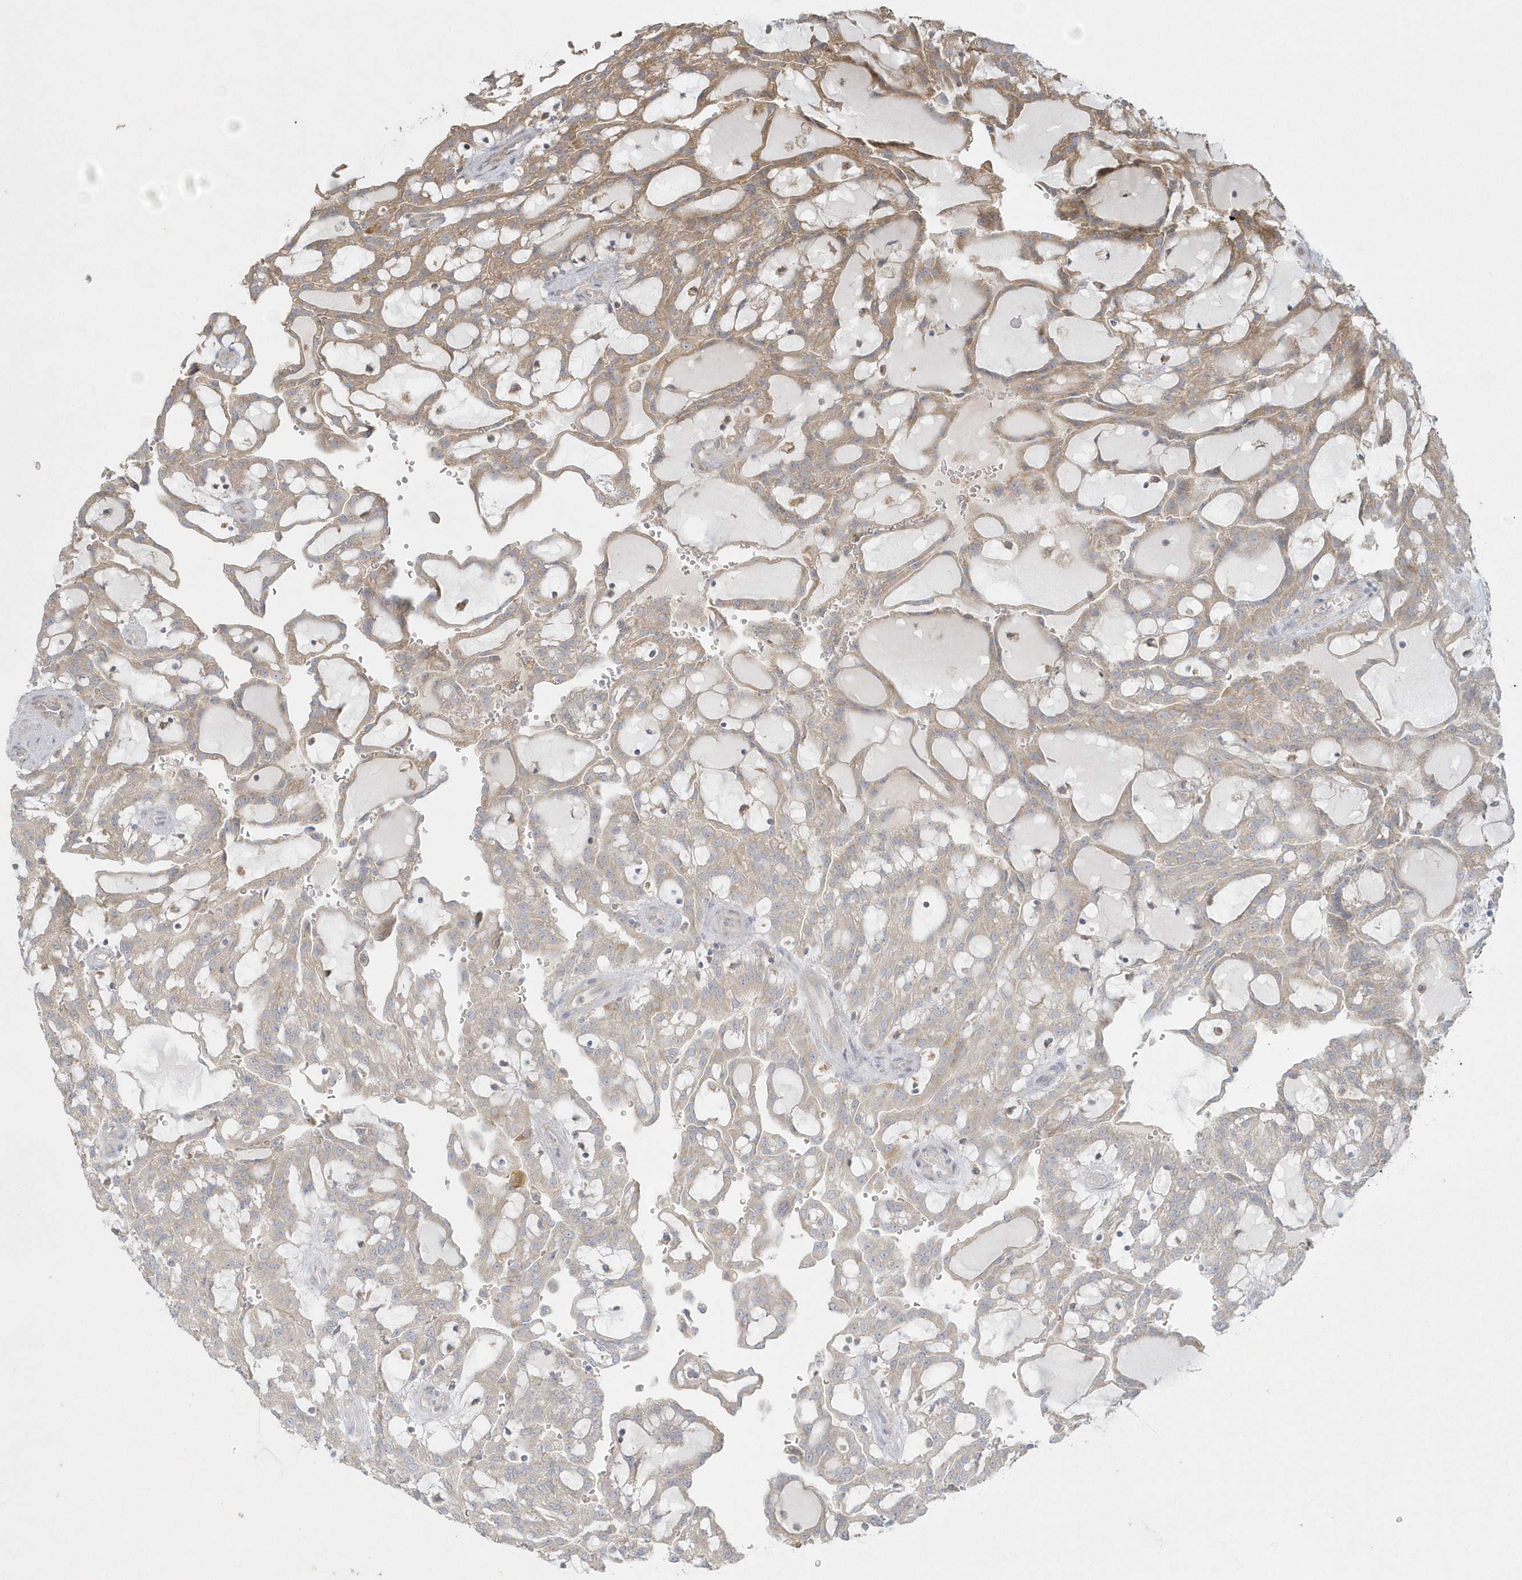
{"staining": {"intensity": "moderate", "quantity": "<25%", "location": "cytoplasmic/membranous"}, "tissue": "renal cancer", "cell_type": "Tumor cells", "image_type": "cancer", "snomed": [{"axis": "morphology", "description": "Adenocarcinoma, NOS"}, {"axis": "topography", "description": "Kidney"}], "caption": "Renal cancer (adenocarcinoma) stained with DAB IHC shows low levels of moderate cytoplasmic/membranous staining in approximately <25% of tumor cells.", "gene": "BLTP3A", "patient": {"sex": "male", "age": 63}}